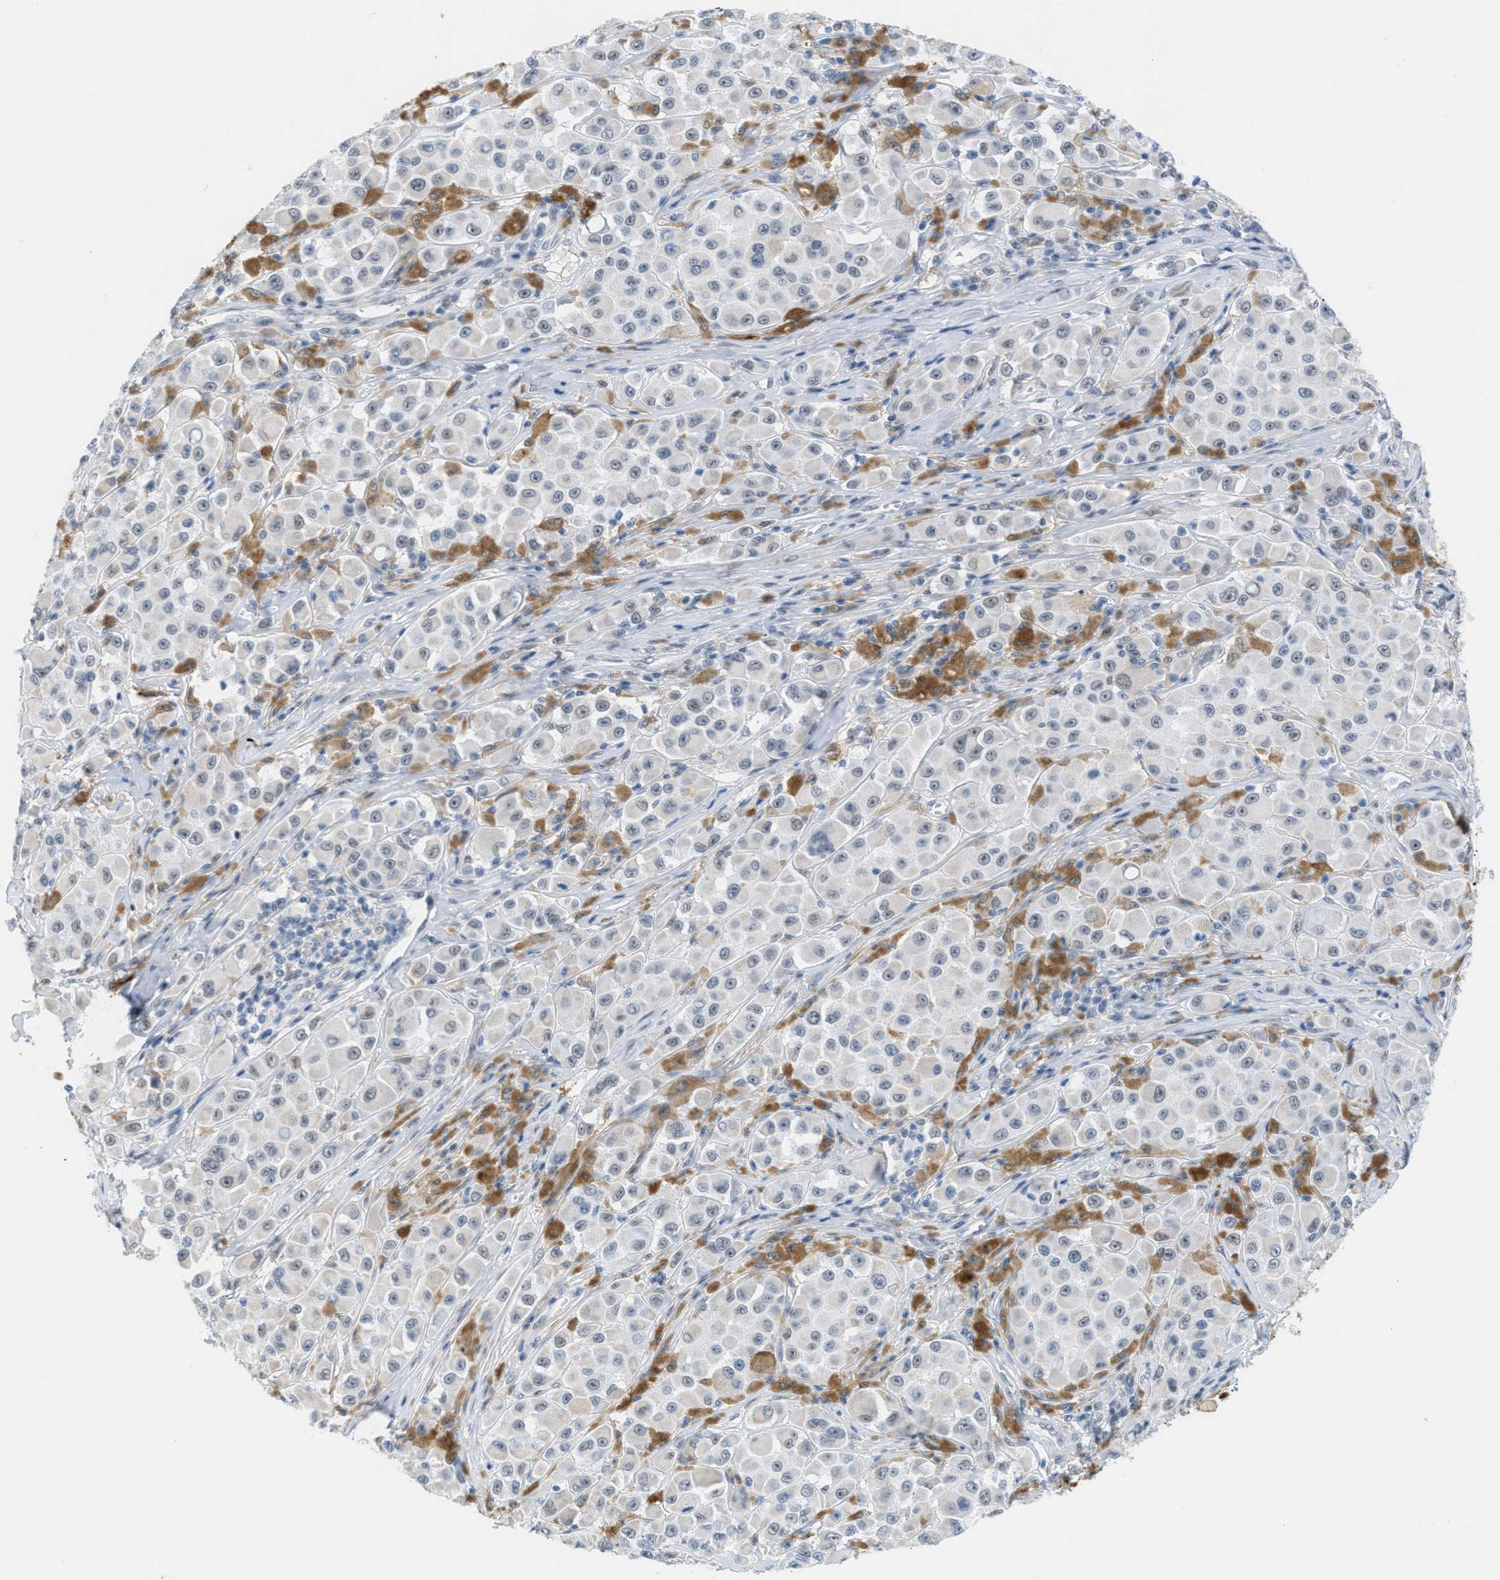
{"staining": {"intensity": "negative", "quantity": "none", "location": "none"}, "tissue": "melanoma", "cell_type": "Tumor cells", "image_type": "cancer", "snomed": [{"axis": "morphology", "description": "Malignant melanoma, NOS"}, {"axis": "topography", "description": "Skin"}], "caption": "This is an immunohistochemistry (IHC) histopathology image of malignant melanoma. There is no expression in tumor cells.", "gene": "HS3ST2", "patient": {"sex": "female", "age": 55}}